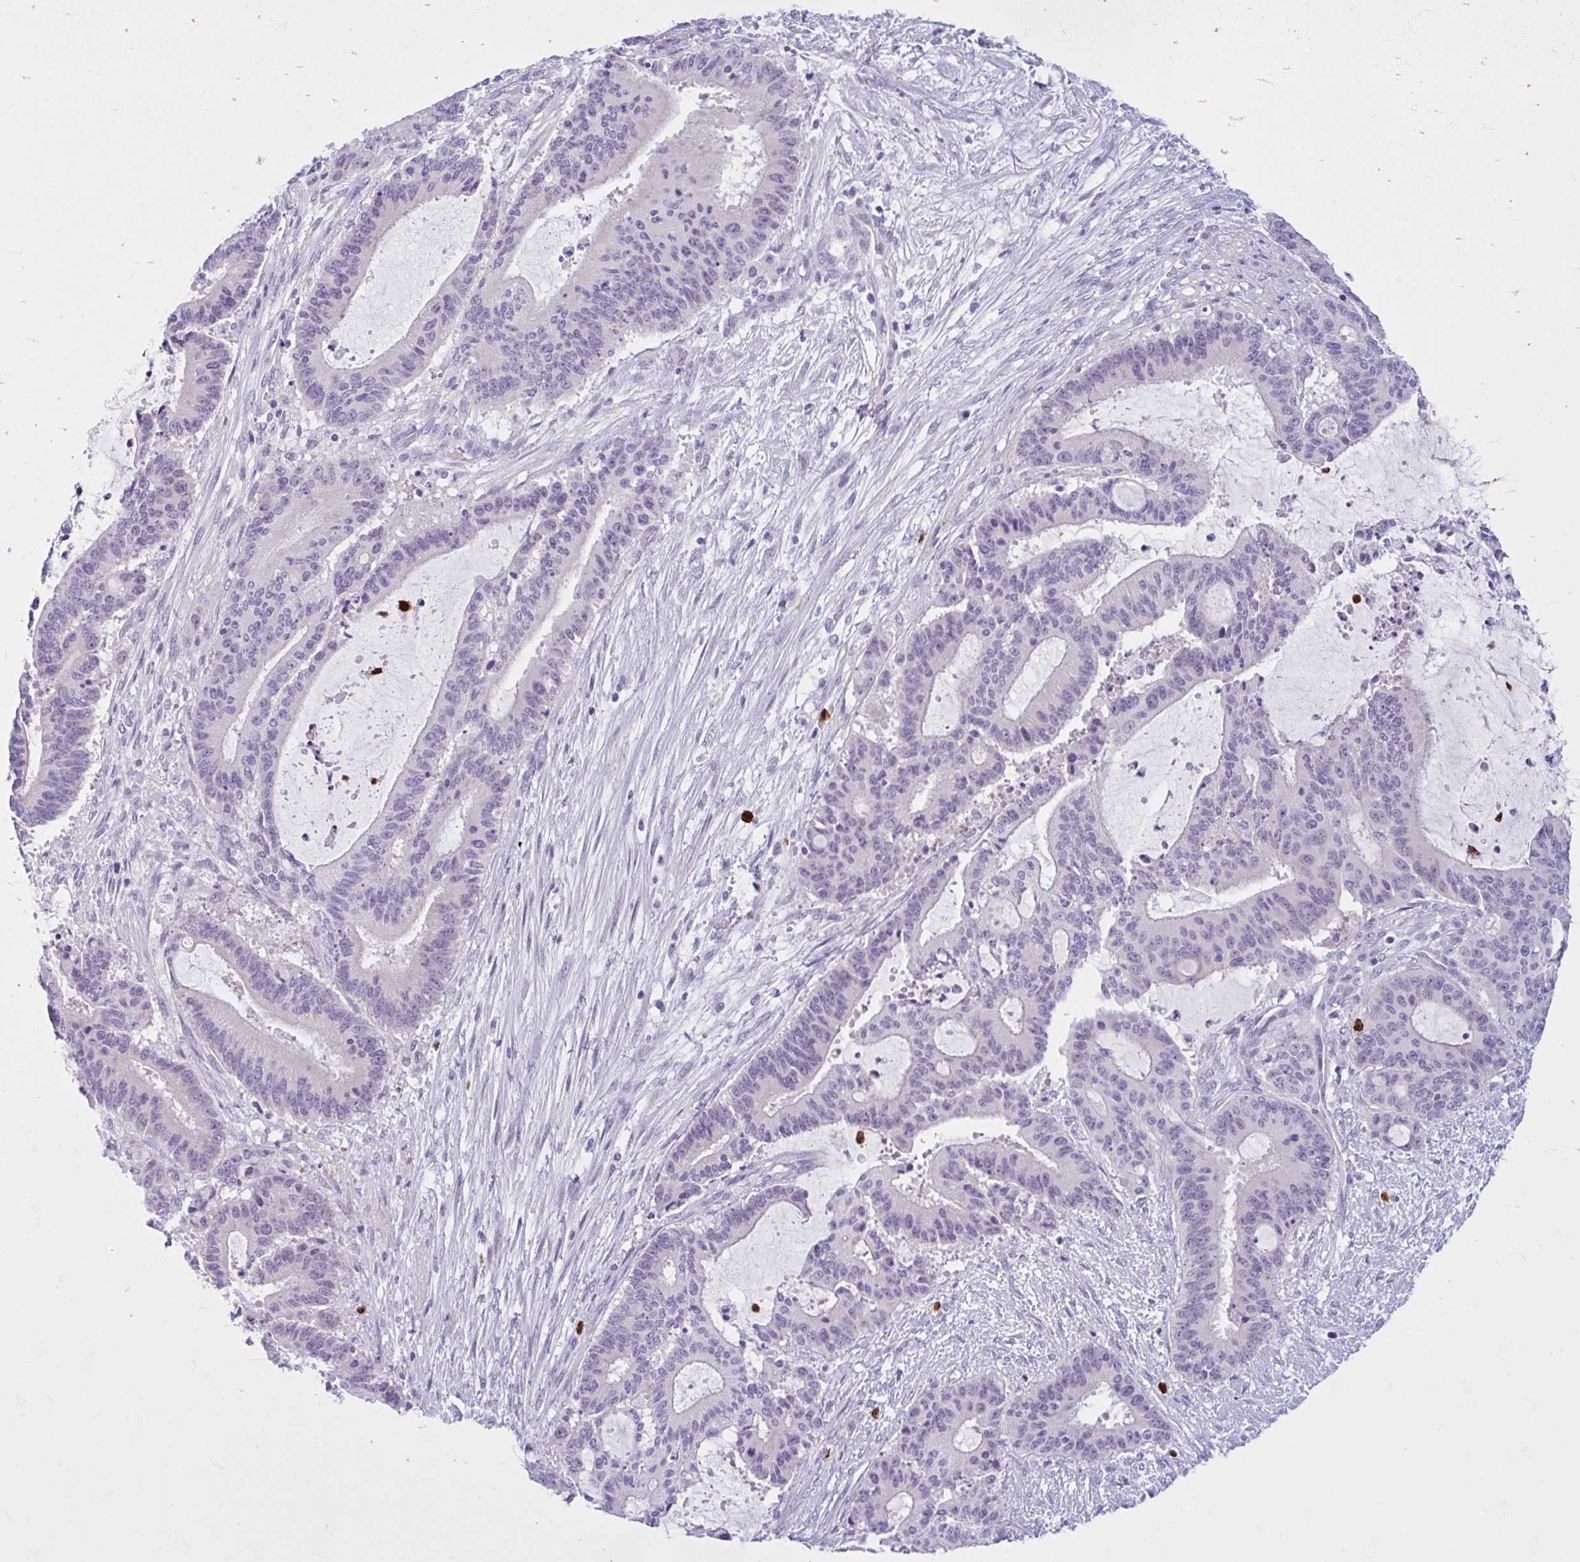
{"staining": {"intensity": "negative", "quantity": "none", "location": "none"}, "tissue": "liver cancer", "cell_type": "Tumor cells", "image_type": "cancer", "snomed": [{"axis": "morphology", "description": "Normal tissue, NOS"}, {"axis": "morphology", "description": "Cholangiocarcinoma"}, {"axis": "topography", "description": "Liver"}, {"axis": "topography", "description": "Peripheral nerve tissue"}], "caption": "High magnification brightfield microscopy of liver cancer (cholangiocarcinoma) stained with DAB (brown) and counterstained with hematoxylin (blue): tumor cells show no significant positivity.", "gene": "CEP120", "patient": {"sex": "female", "age": 73}}